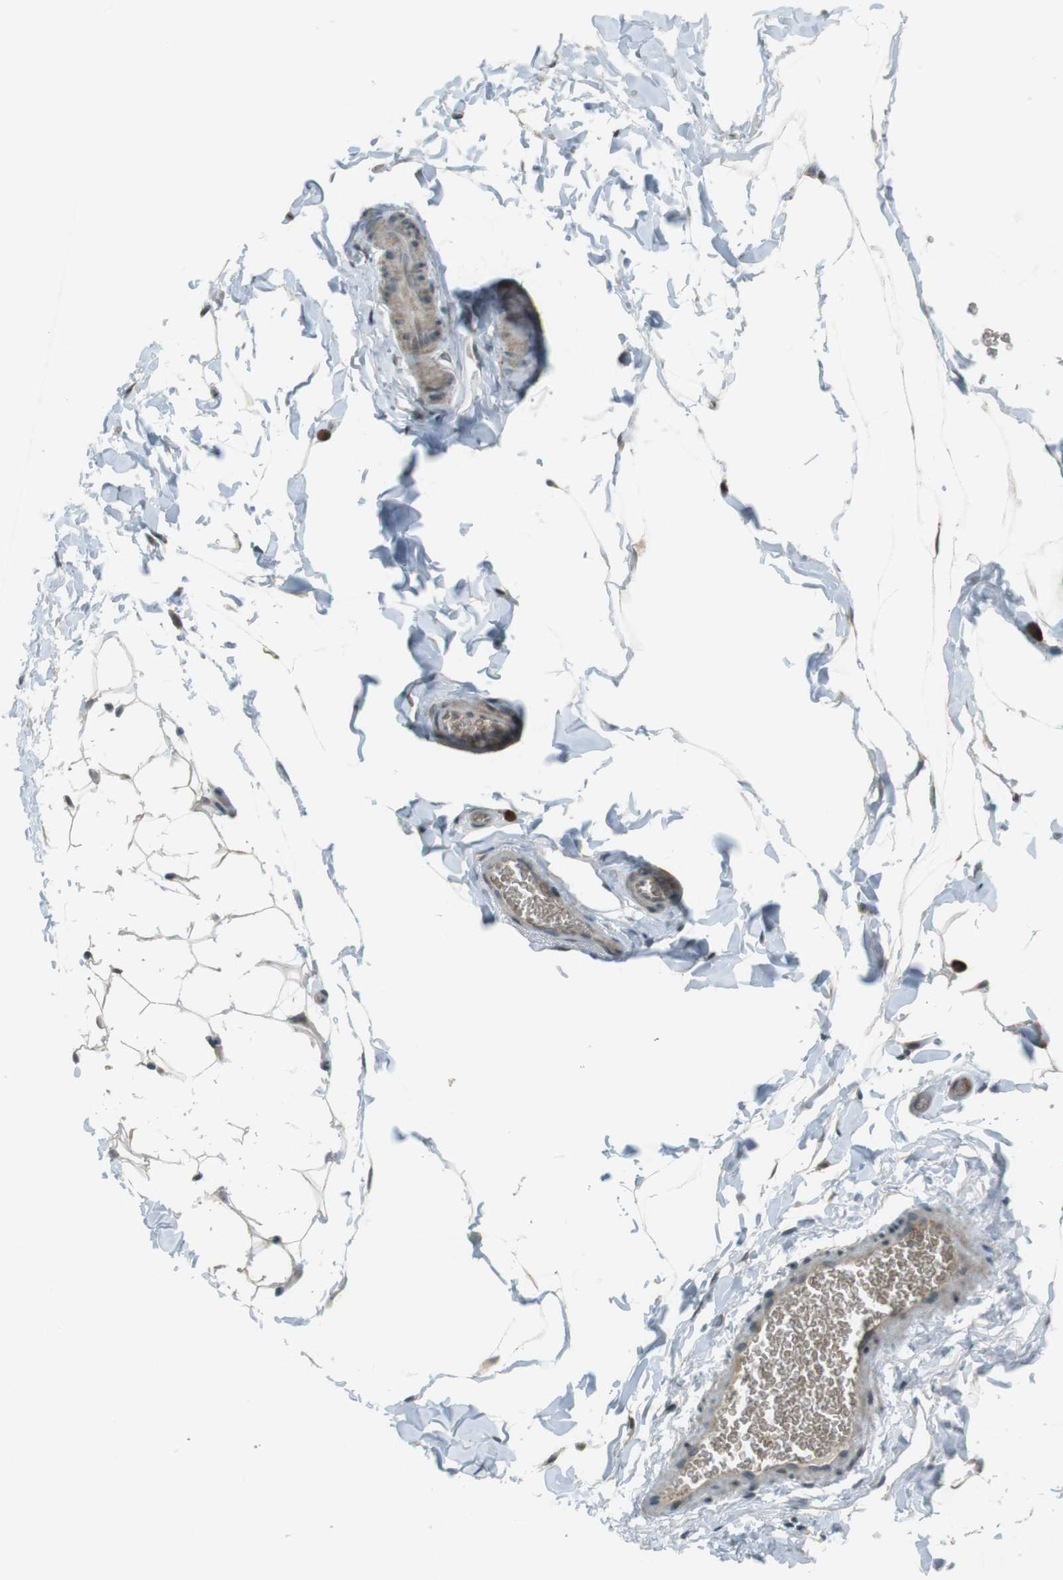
{"staining": {"intensity": "moderate", "quantity": ">75%", "location": "cytoplasmic/membranous,nuclear"}, "tissue": "adipose tissue", "cell_type": "Adipocytes", "image_type": "normal", "snomed": [{"axis": "morphology", "description": "Normal tissue, NOS"}, {"axis": "topography", "description": "Soft tissue"}], "caption": "DAB immunohistochemical staining of benign human adipose tissue exhibits moderate cytoplasmic/membranous,nuclear protein positivity in approximately >75% of adipocytes. (DAB = brown stain, brightfield microscopy at high magnification).", "gene": "SLITRK5", "patient": {"sex": "male", "age": 26}}